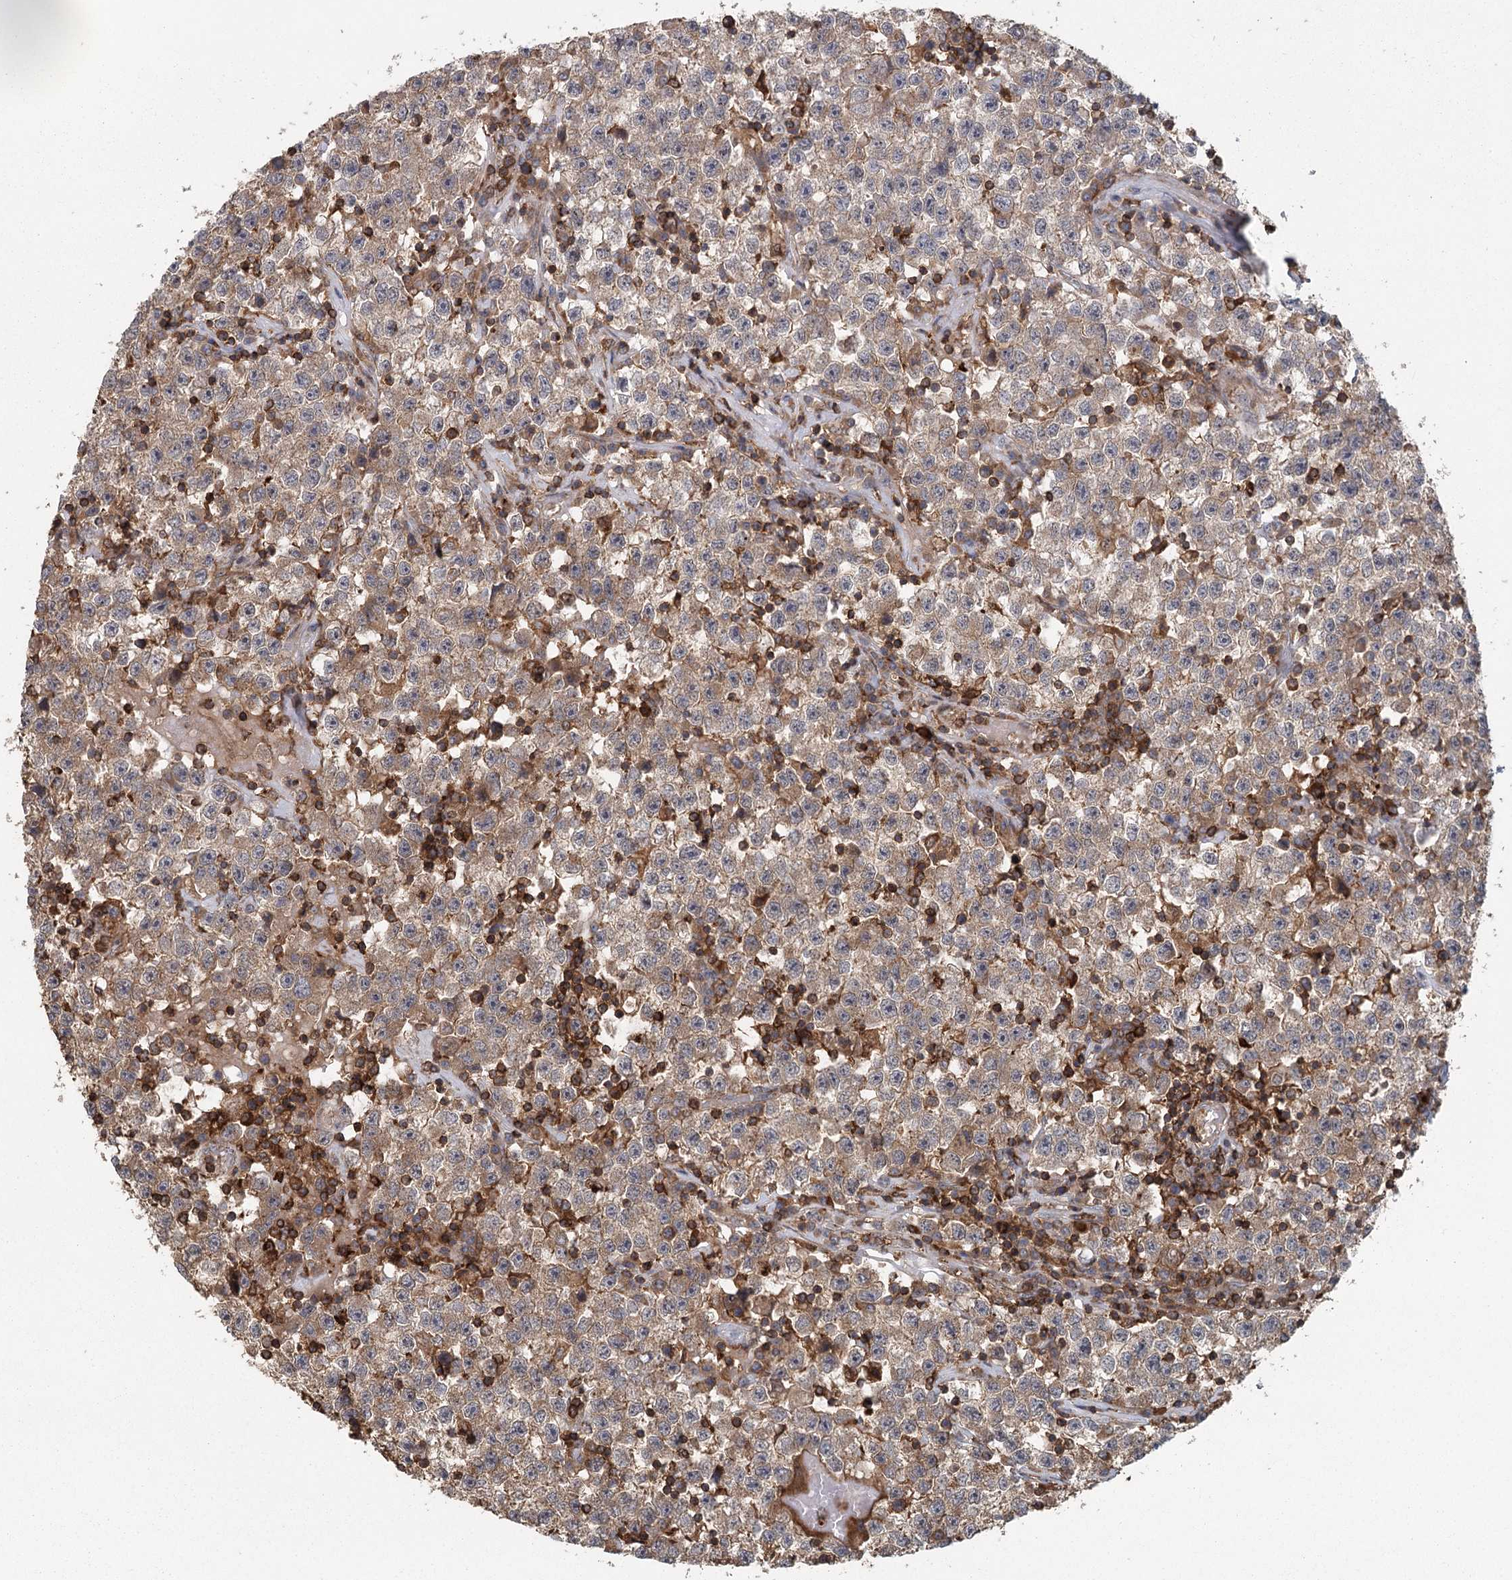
{"staining": {"intensity": "moderate", "quantity": ">75%", "location": "cytoplasmic/membranous"}, "tissue": "testis cancer", "cell_type": "Tumor cells", "image_type": "cancer", "snomed": [{"axis": "morphology", "description": "Seminoma, NOS"}, {"axis": "topography", "description": "Testis"}], "caption": "Human testis cancer (seminoma) stained with a protein marker exhibits moderate staining in tumor cells.", "gene": "PLEKHA7", "patient": {"sex": "male", "age": 22}}